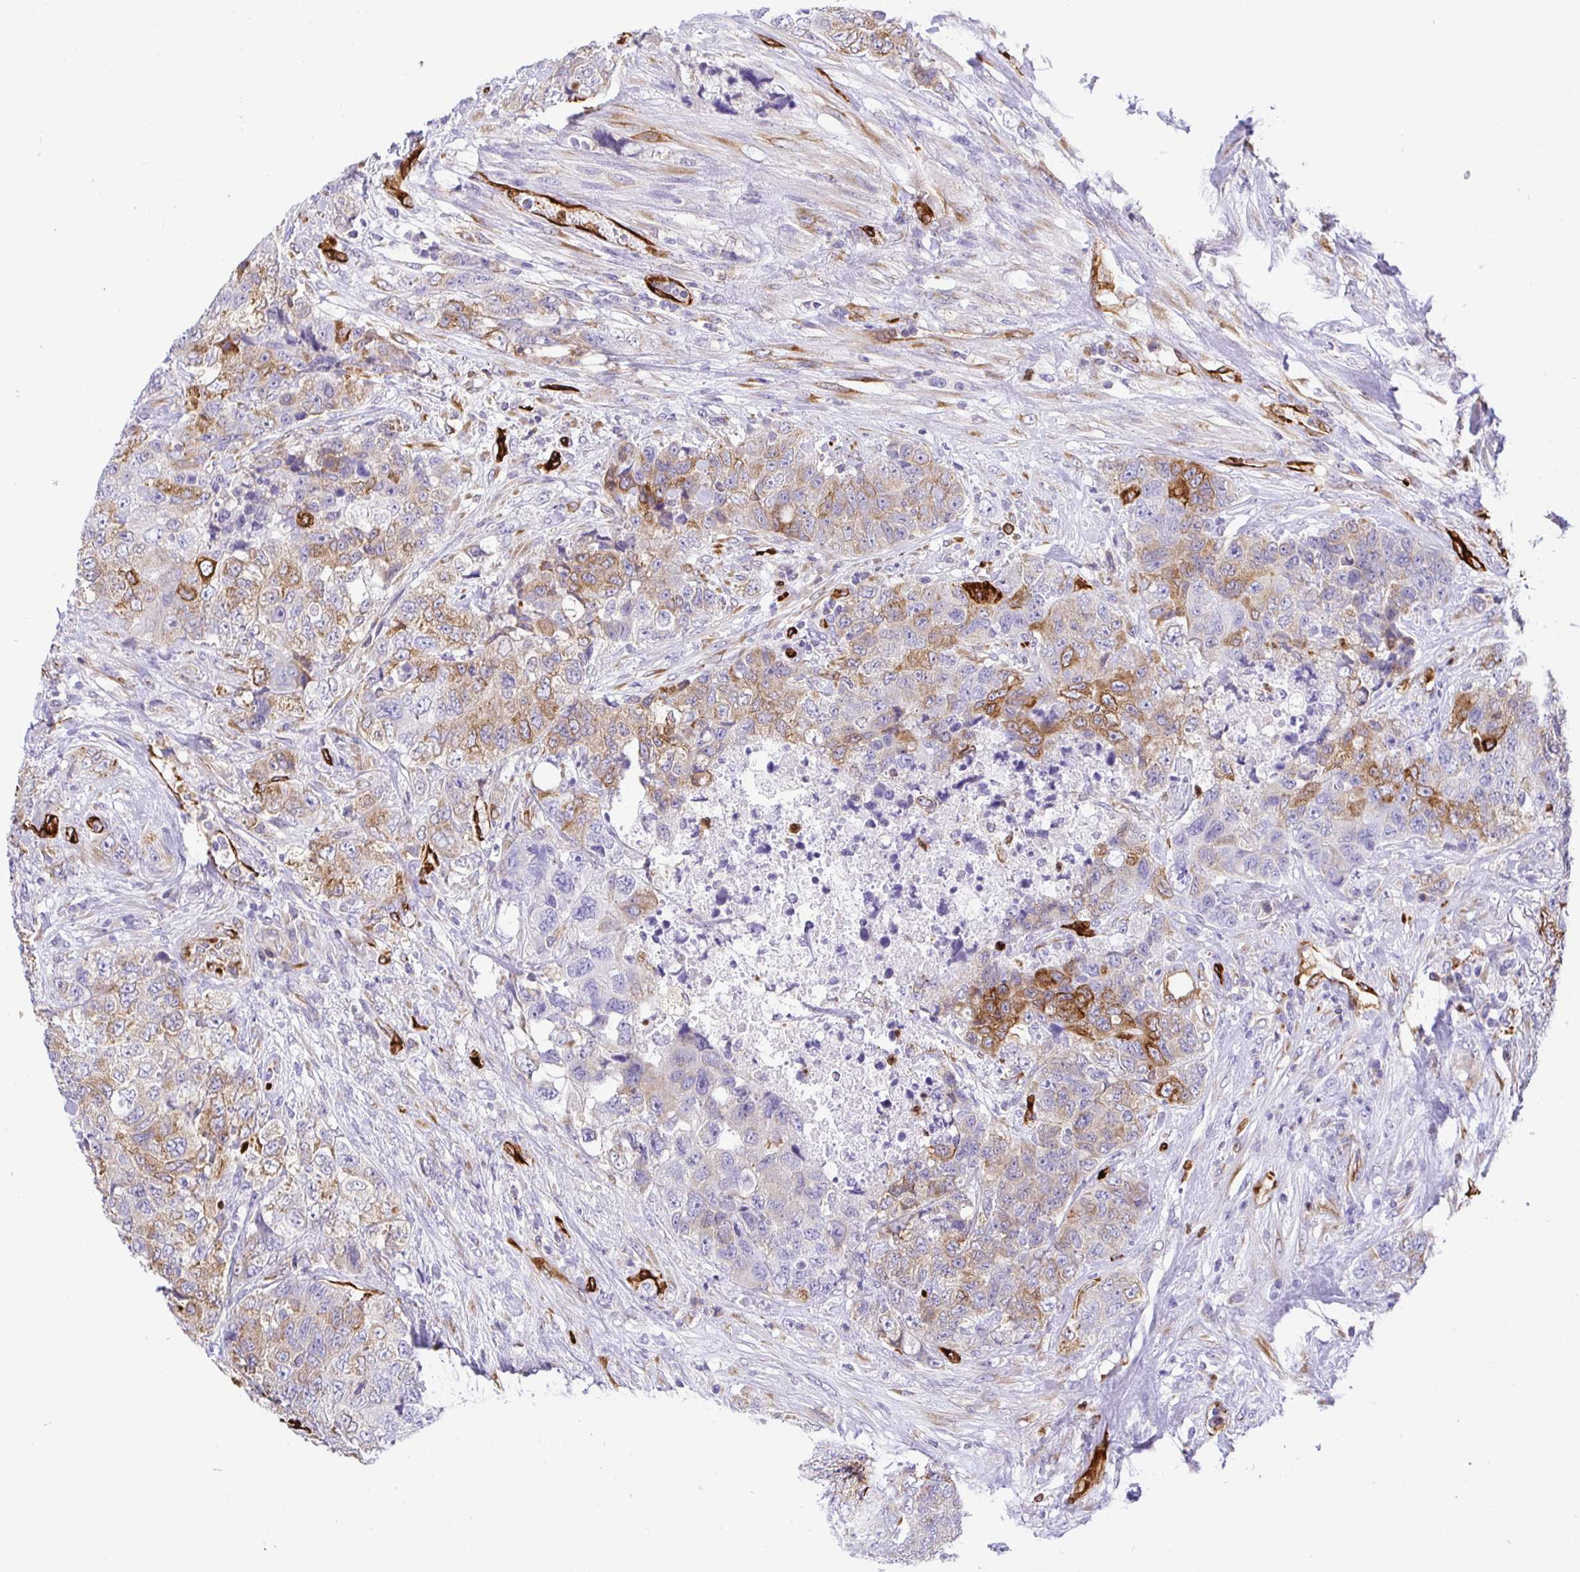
{"staining": {"intensity": "moderate", "quantity": "25%-75%", "location": "cytoplasmic/membranous"}, "tissue": "urothelial cancer", "cell_type": "Tumor cells", "image_type": "cancer", "snomed": [{"axis": "morphology", "description": "Urothelial carcinoma, High grade"}, {"axis": "topography", "description": "Urinary bladder"}], "caption": "Immunohistochemistry (IHC) of human urothelial cancer shows medium levels of moderate cytoplasmic/membranous expression in approximately 25%-75% of tumor cells.", "gene": "TP53I11", "patient": {"sex": "female", "age": 78}}